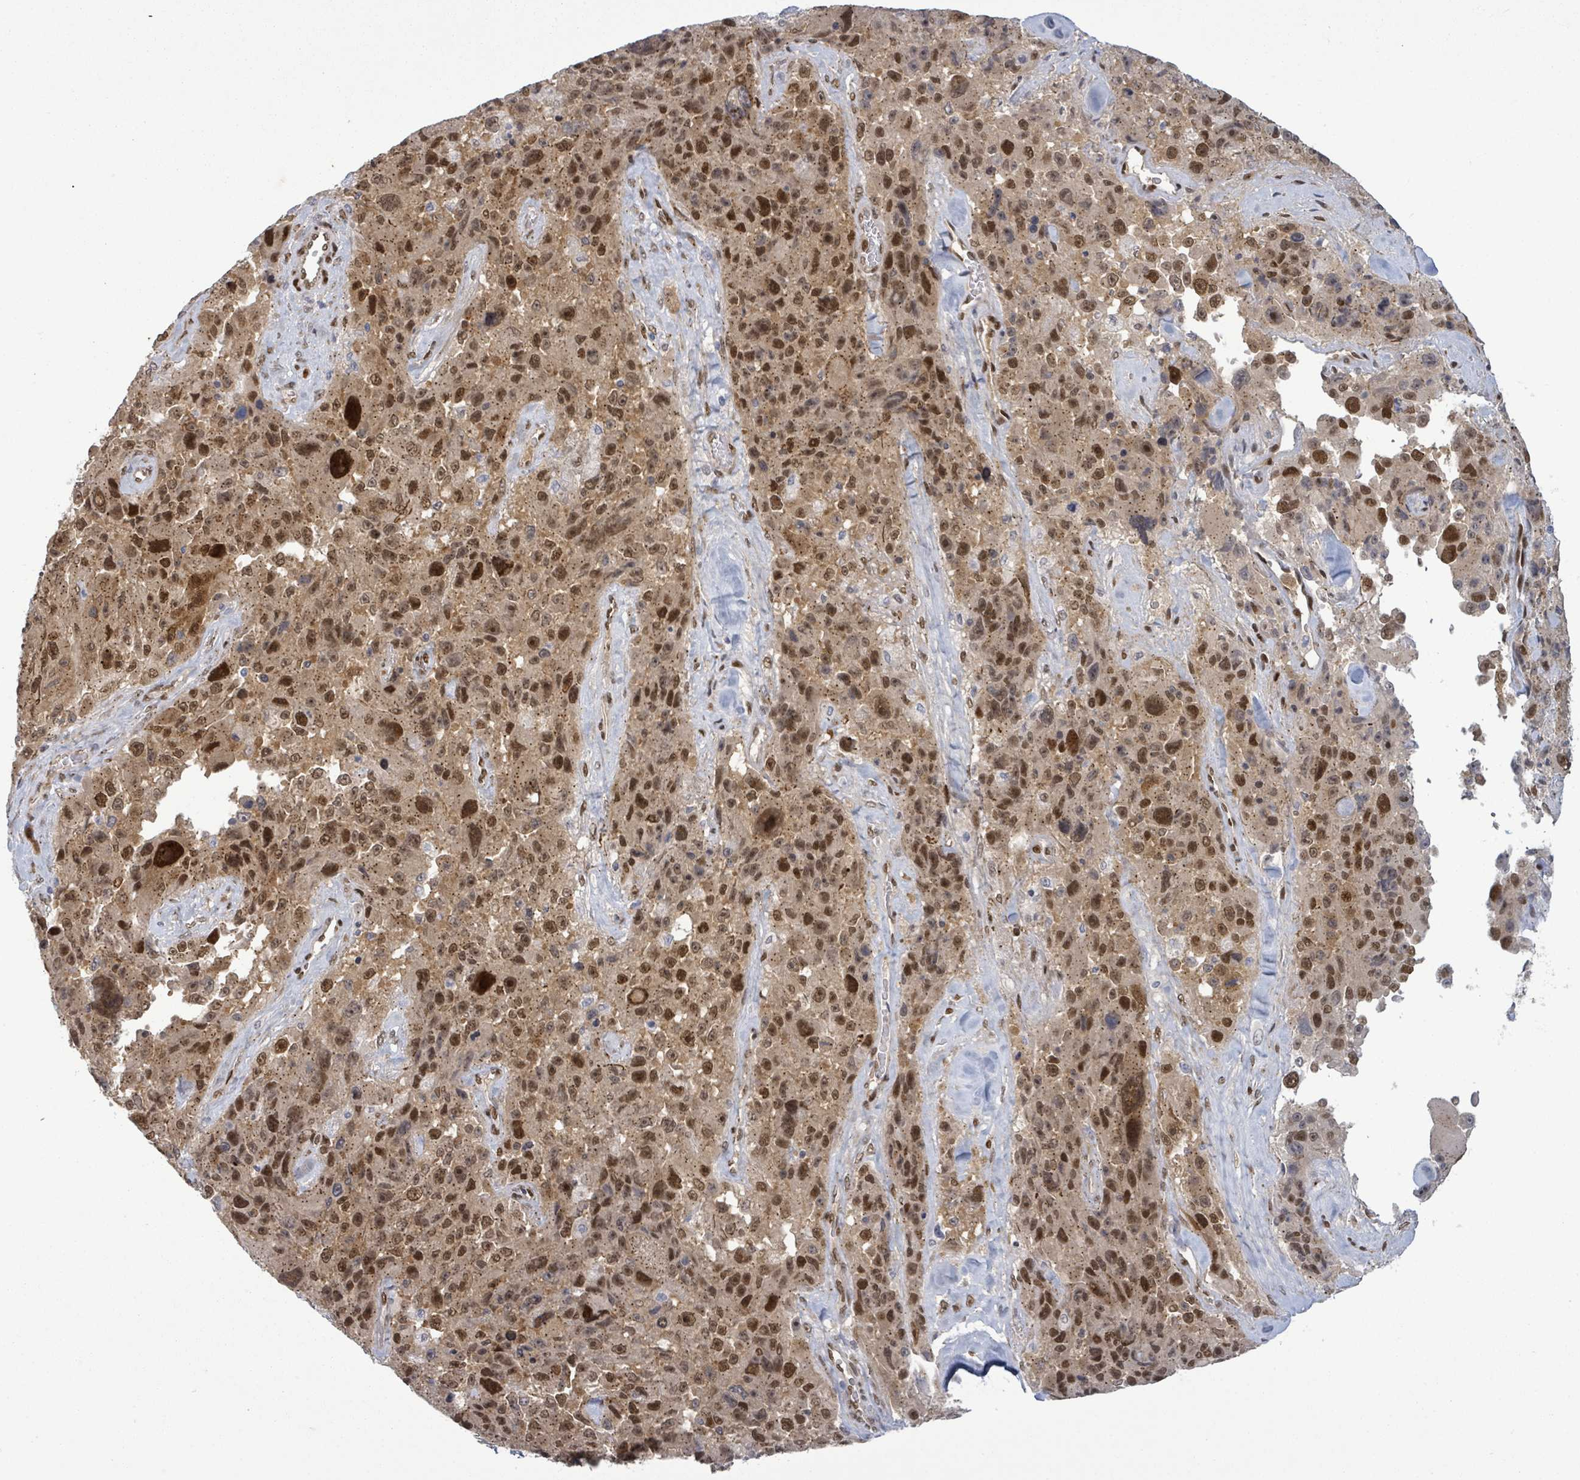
{"staining": {"intensity": "strong", "quantity": "25%-75%", "location": "cytoplasmic/membranous,nuclear"}, "tissue": "melanoma", "cell_type": "Tumor cells", "image_type": "cancer", "snomed": [{"axis": "morphology", "description": "Malignant melanoma, Metastatic site"}, {"axis": "topography", "description": "Lymph node"}], "caption": "Brown immunohistochemical staining in malignant melanoma (metastatic site) displays strong cytoplasmic/membranous and nuclear expression in about 25%-75% of tumor cells.", "gene": "TUSC1", "patient": {"sex": "male", "age": 62}}